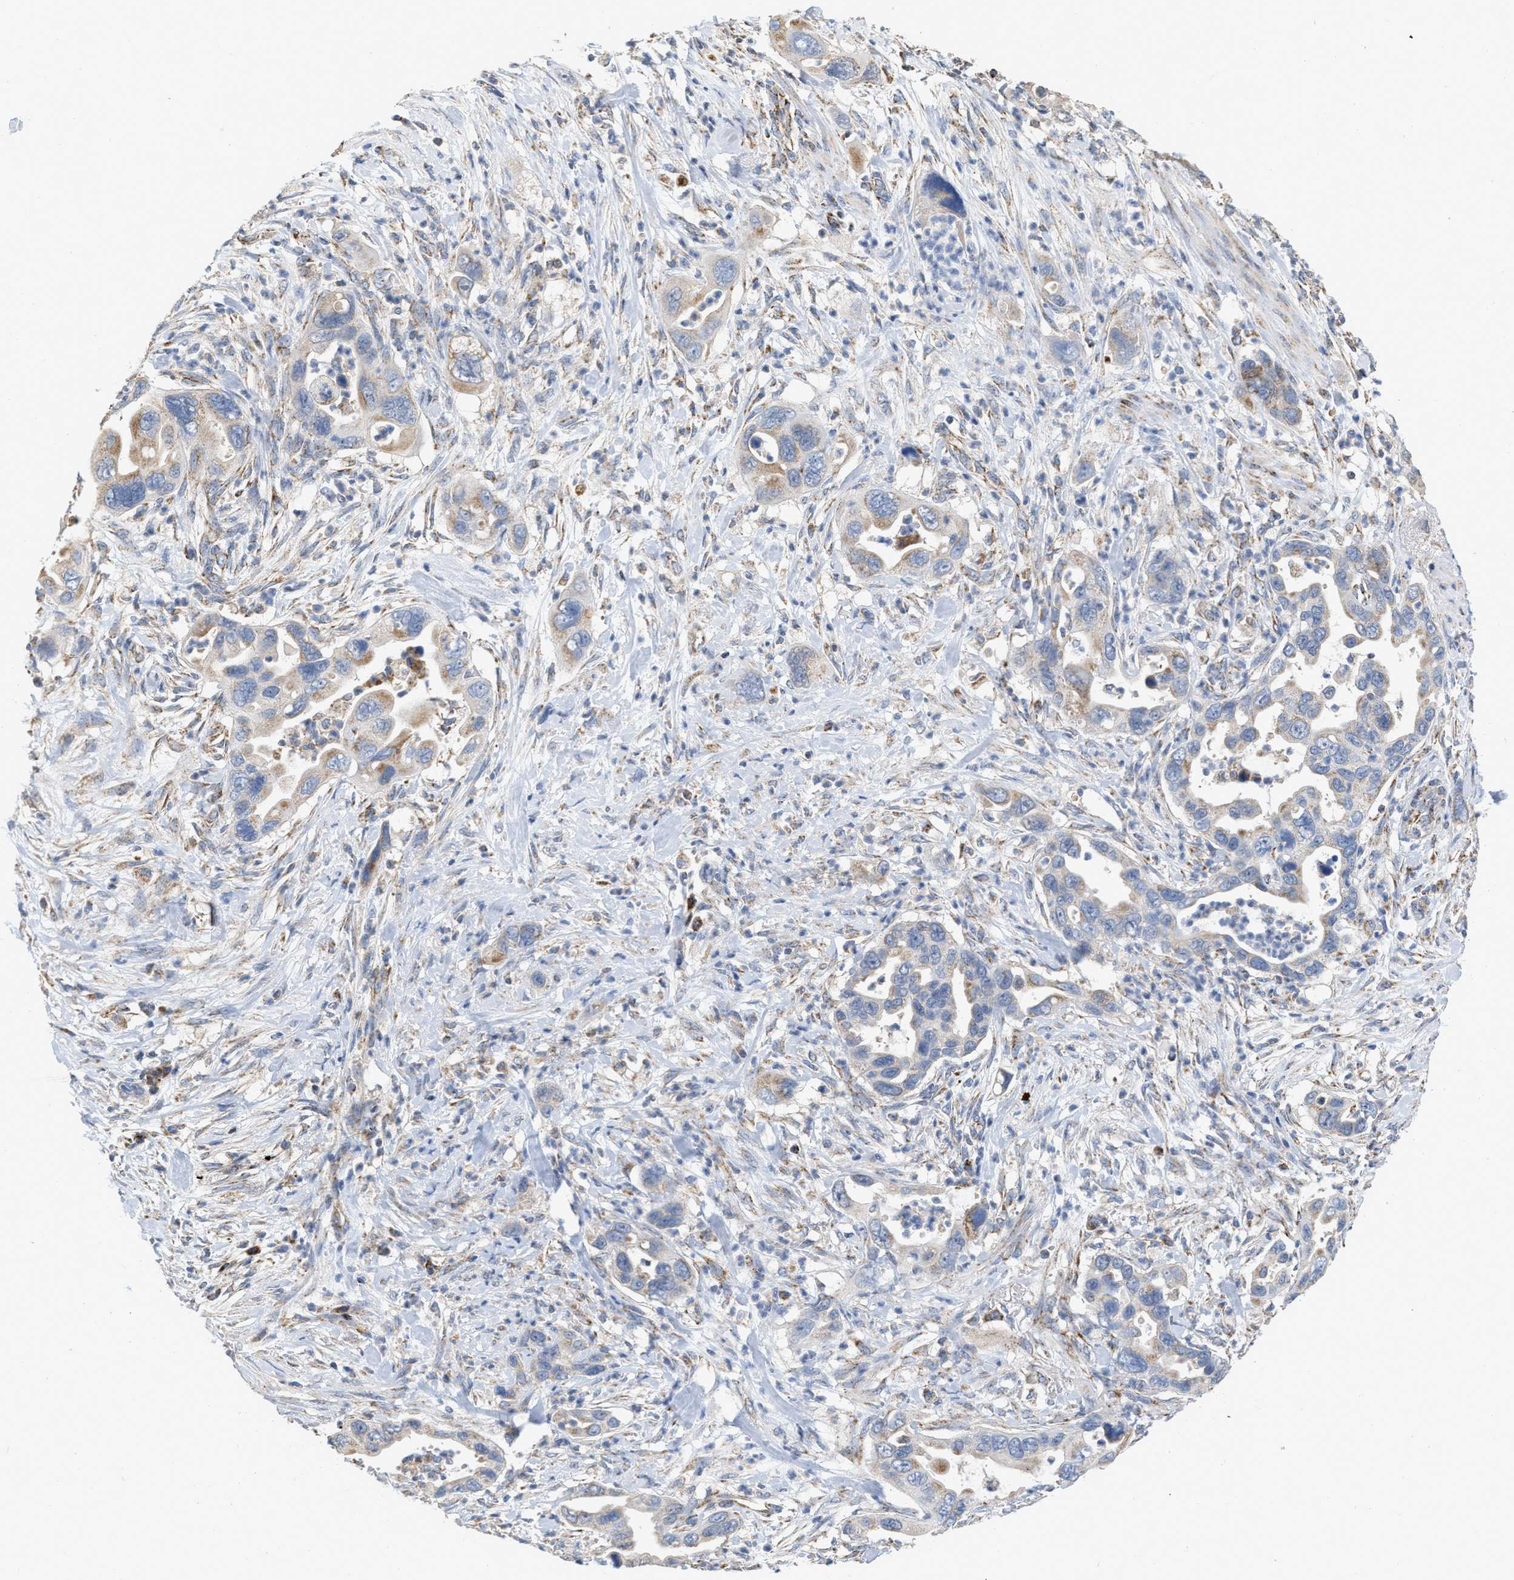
{"staining": {"intensity": "weak", "quantity": "25%-75%", "location": "cytoplasmic/membranous"}, "tissue": "pancreatic cancer", "cell_type": "Tumor cells", "image_type": "cancer", "snomed": [{"axis": "morphology", "description": "Adenocarcinoma, NOS"}, {"axis": "topography", "description": "Pancreas"}], "caption": "An immunohistochemistry (IHC) photomicrograph of tumor tissue is shown. Protein staining in brown shows weak cytoplasmic/membranous positivity in pancreatic adenocarcinoma within tumor cells. Using DAB (brown) and hematoxylin (blue) stains, captured at high magnification using brightfield microscopy.", "gene": "CBLB", "patient": {"sex": "female", "age": 70}}